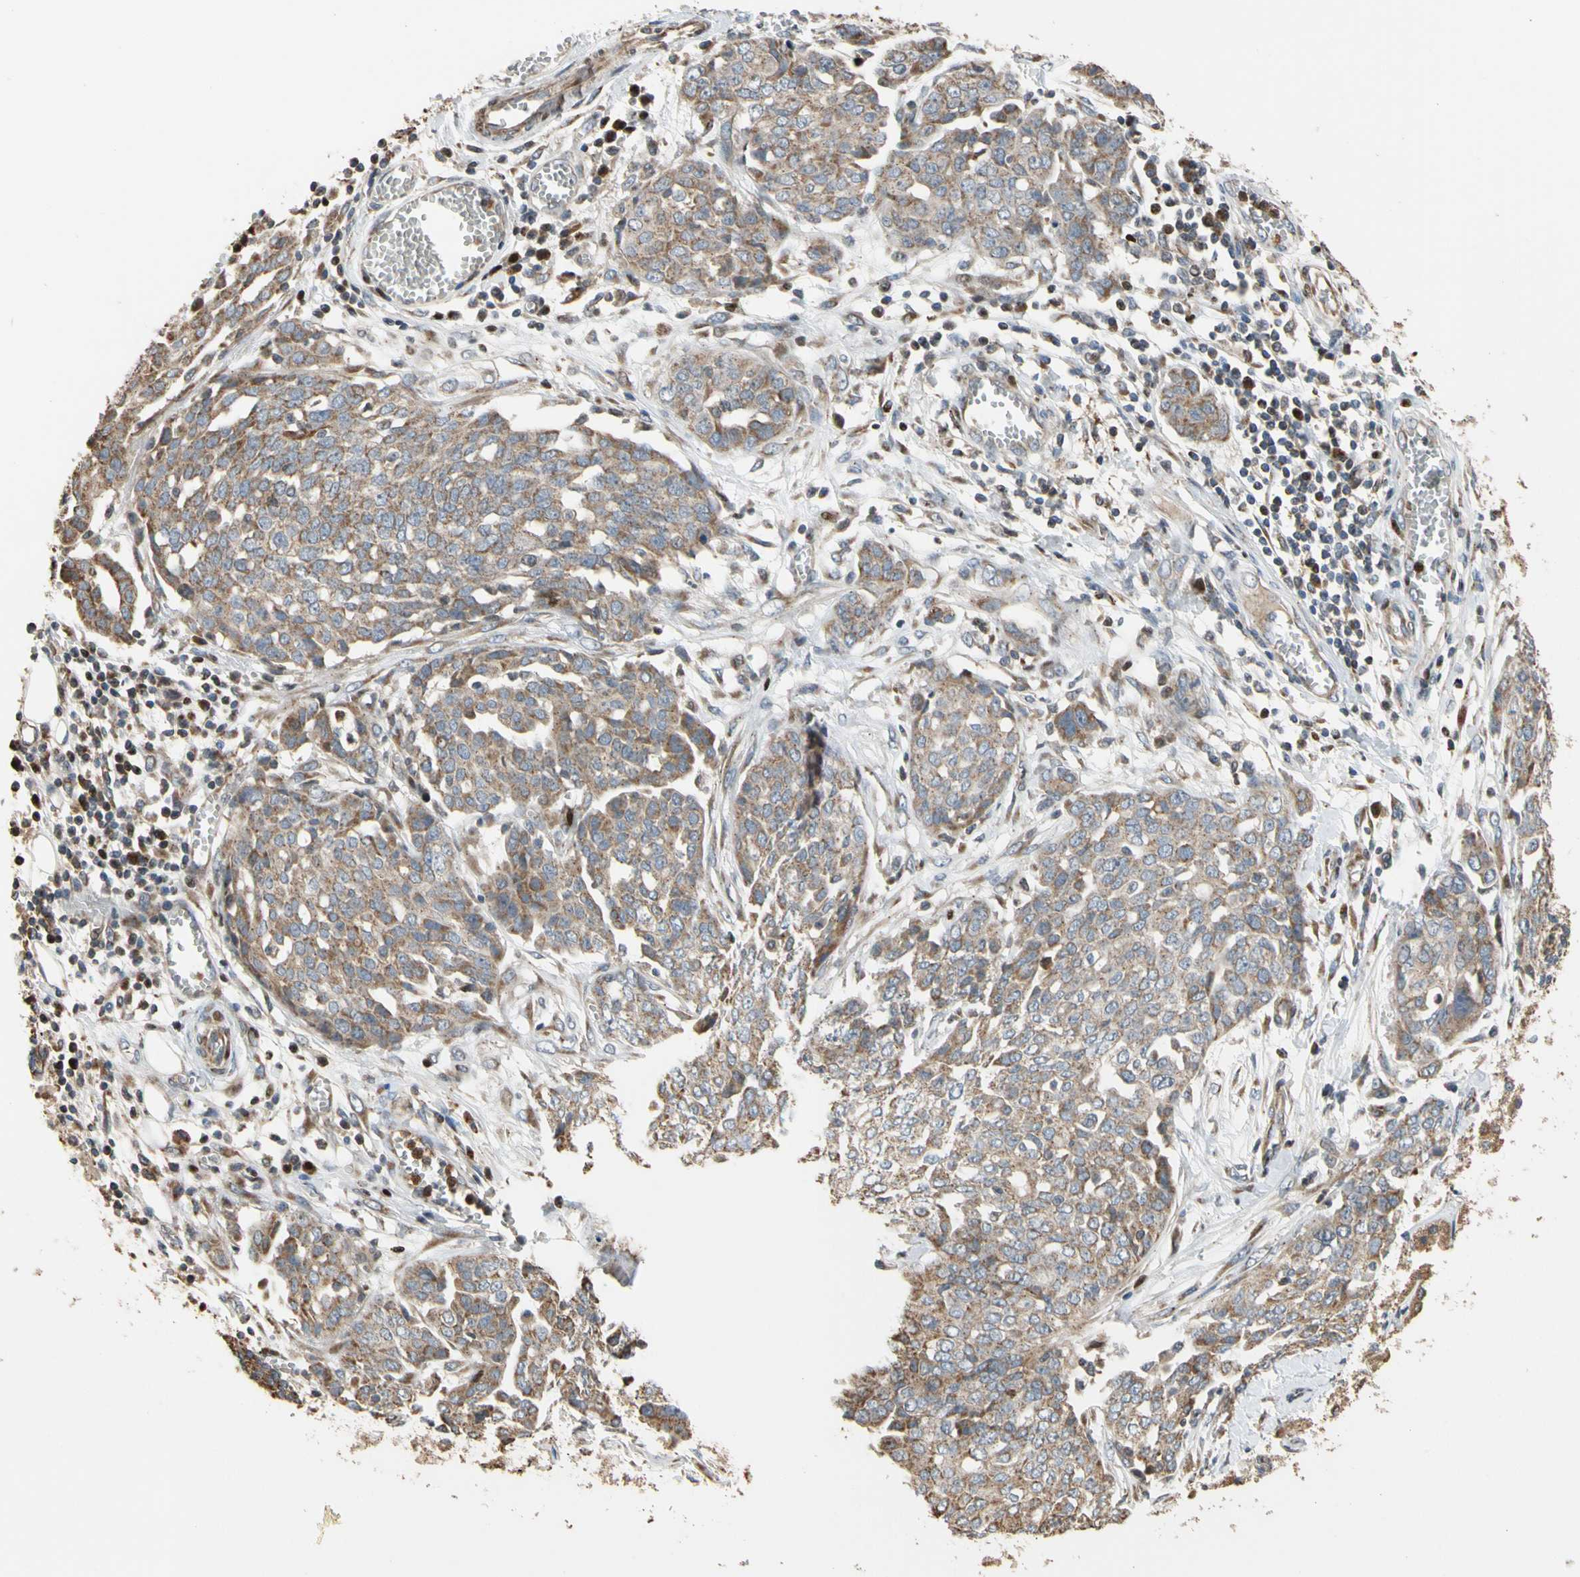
{"staining": {"intensity": "moderate", "quantity": ">75%", "location": "cytoplasmic/membranous"}, "tissue": "ovarian cancer", "cell_type": "Tumor cells", "image_type": "cancer", "snomed": [{"axis": "morphology", "description": "Cystadenocarcinoma, serous, NOS"}, {"axis": "topography", "description": "Soft tissue"}, {"axis": "topography", "description": "Ovary"}], "caption": "A histopathology image showing moderate cytoplasmic/membranous positivity in about >75% of tumor cells in ovarian serous cystadenocarcinoma, as visualized by brown immunohistochemical staining.", "gene": "IP6K2", "patient": {"sex": "female", "age": 57}}